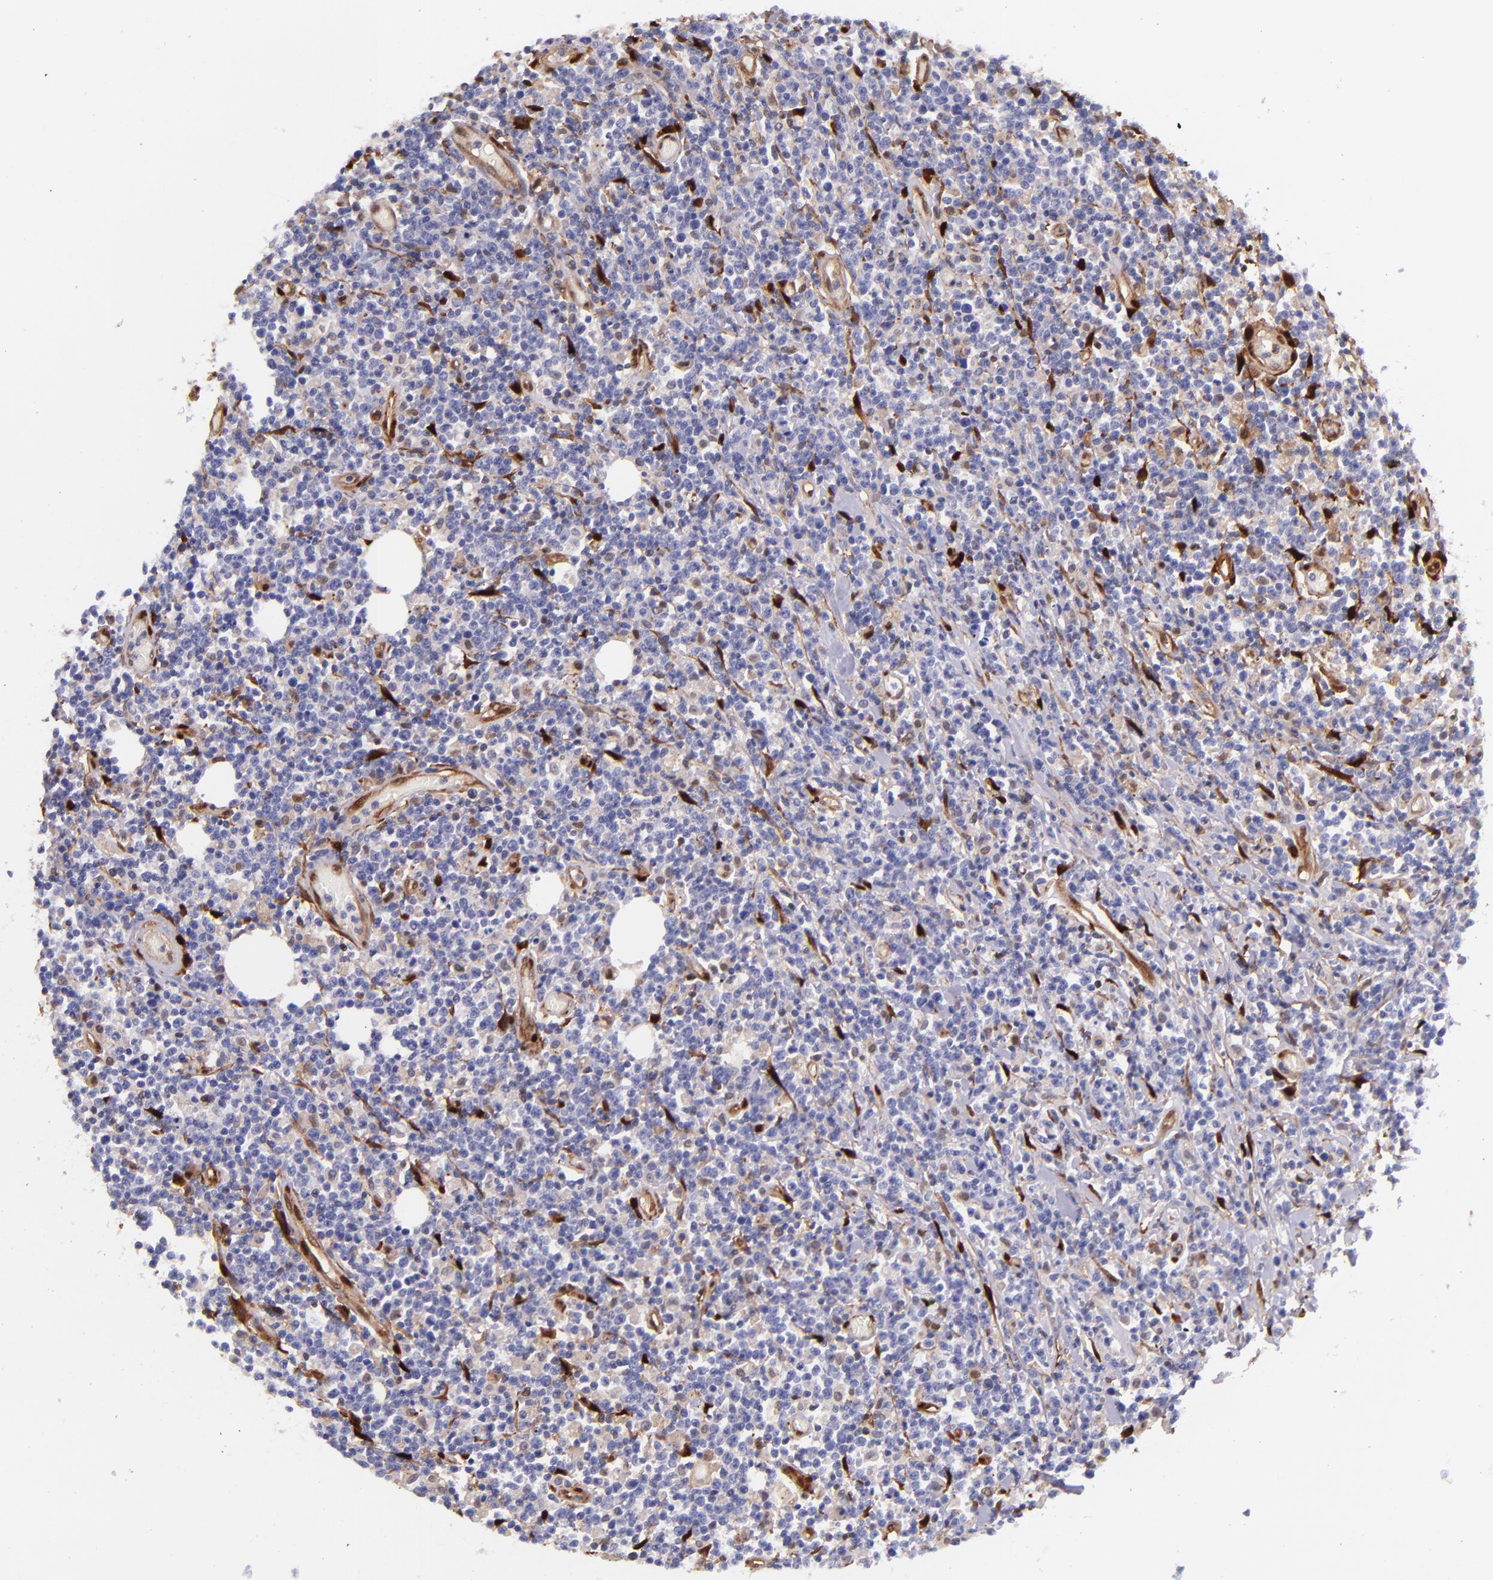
{"staining": {"intensity": "negative", "quantity": "none", "location": "none"}, "tissue": "lymphoma", "cell_type": "Tumor cells", "image_type": "cancer", "snomed": [{"axis": "morphology", "description": "Malignant lymphoma, non-Hodgkin's type, High grade"}, {"axis": "topography", "description": "Colon"}], "caption": "Immunohistochemistry (IHC) micrograph of malignant lymphoma, non-Hodgkin's type (high-grade) stained for a protein (brown), which shows no staining in tumor cells. (DAB (3,3'-diaminobenzidine) immunohistochemistry (IHC) with hematoxylin counter stain).", "gene": "LGALS1", "patient": {"sex": "male", "age": 82}}